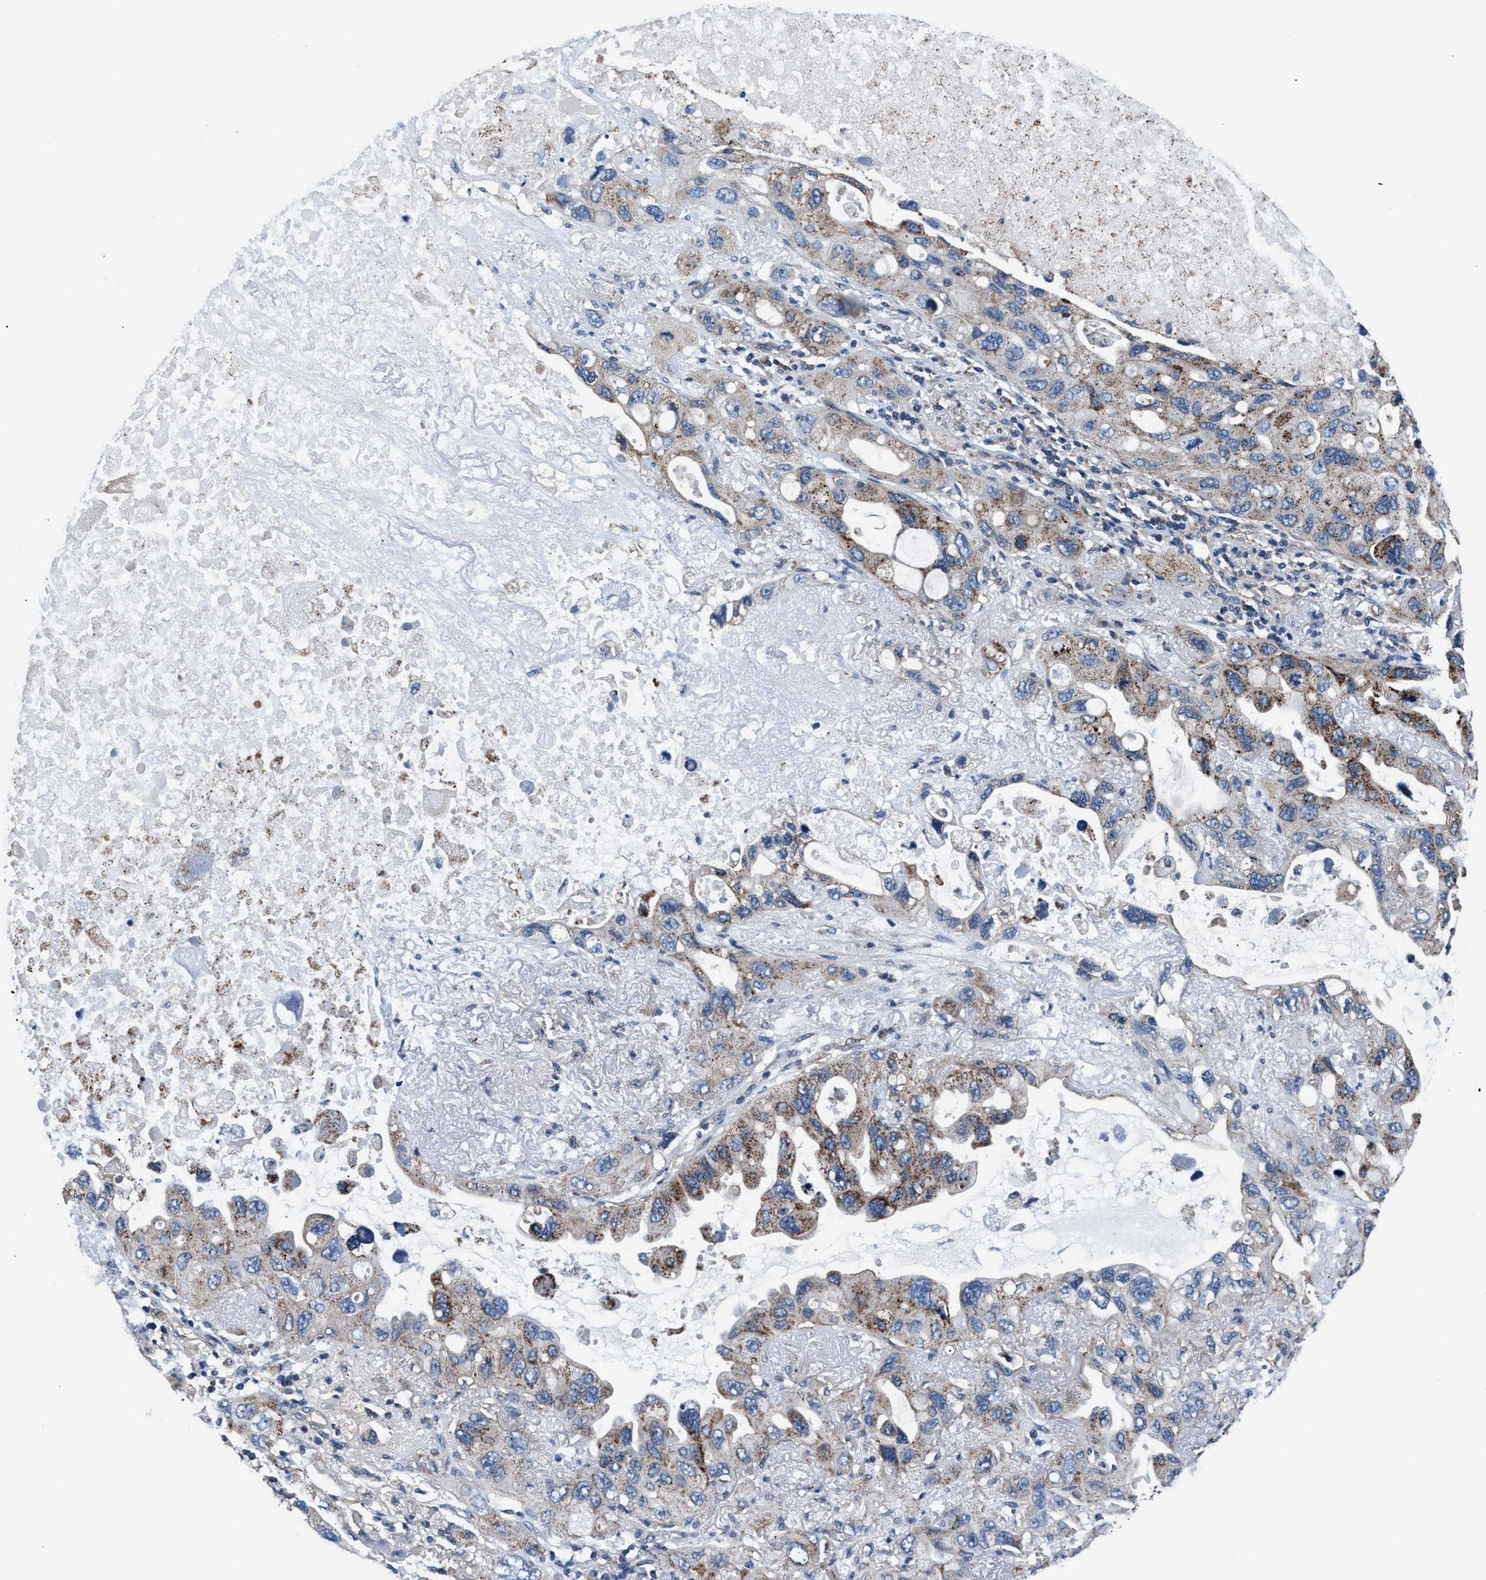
{"staining": {"intensity": "moderate", "quantity": ">75%", "location": "cytoplasmic/membranous"}, "tissue": "lung cancer", "cell_type": "Tumor cells", "image_type": "cancer", "snomed": [{"axis": "morphology", "description": "Squamous cell carcinoma, NOS"}, {"axis": "topography", "description": "Lung"}], "caption": "Approximately >75% of tumor cells in human lung squamous cell carcinoma exhibit moderate cytoplasmic/membranous protein positivity as visualized by brown immunohistochemical staining.", "gene": "NKTR", "patient": {"sex": "female", "age": 73}}